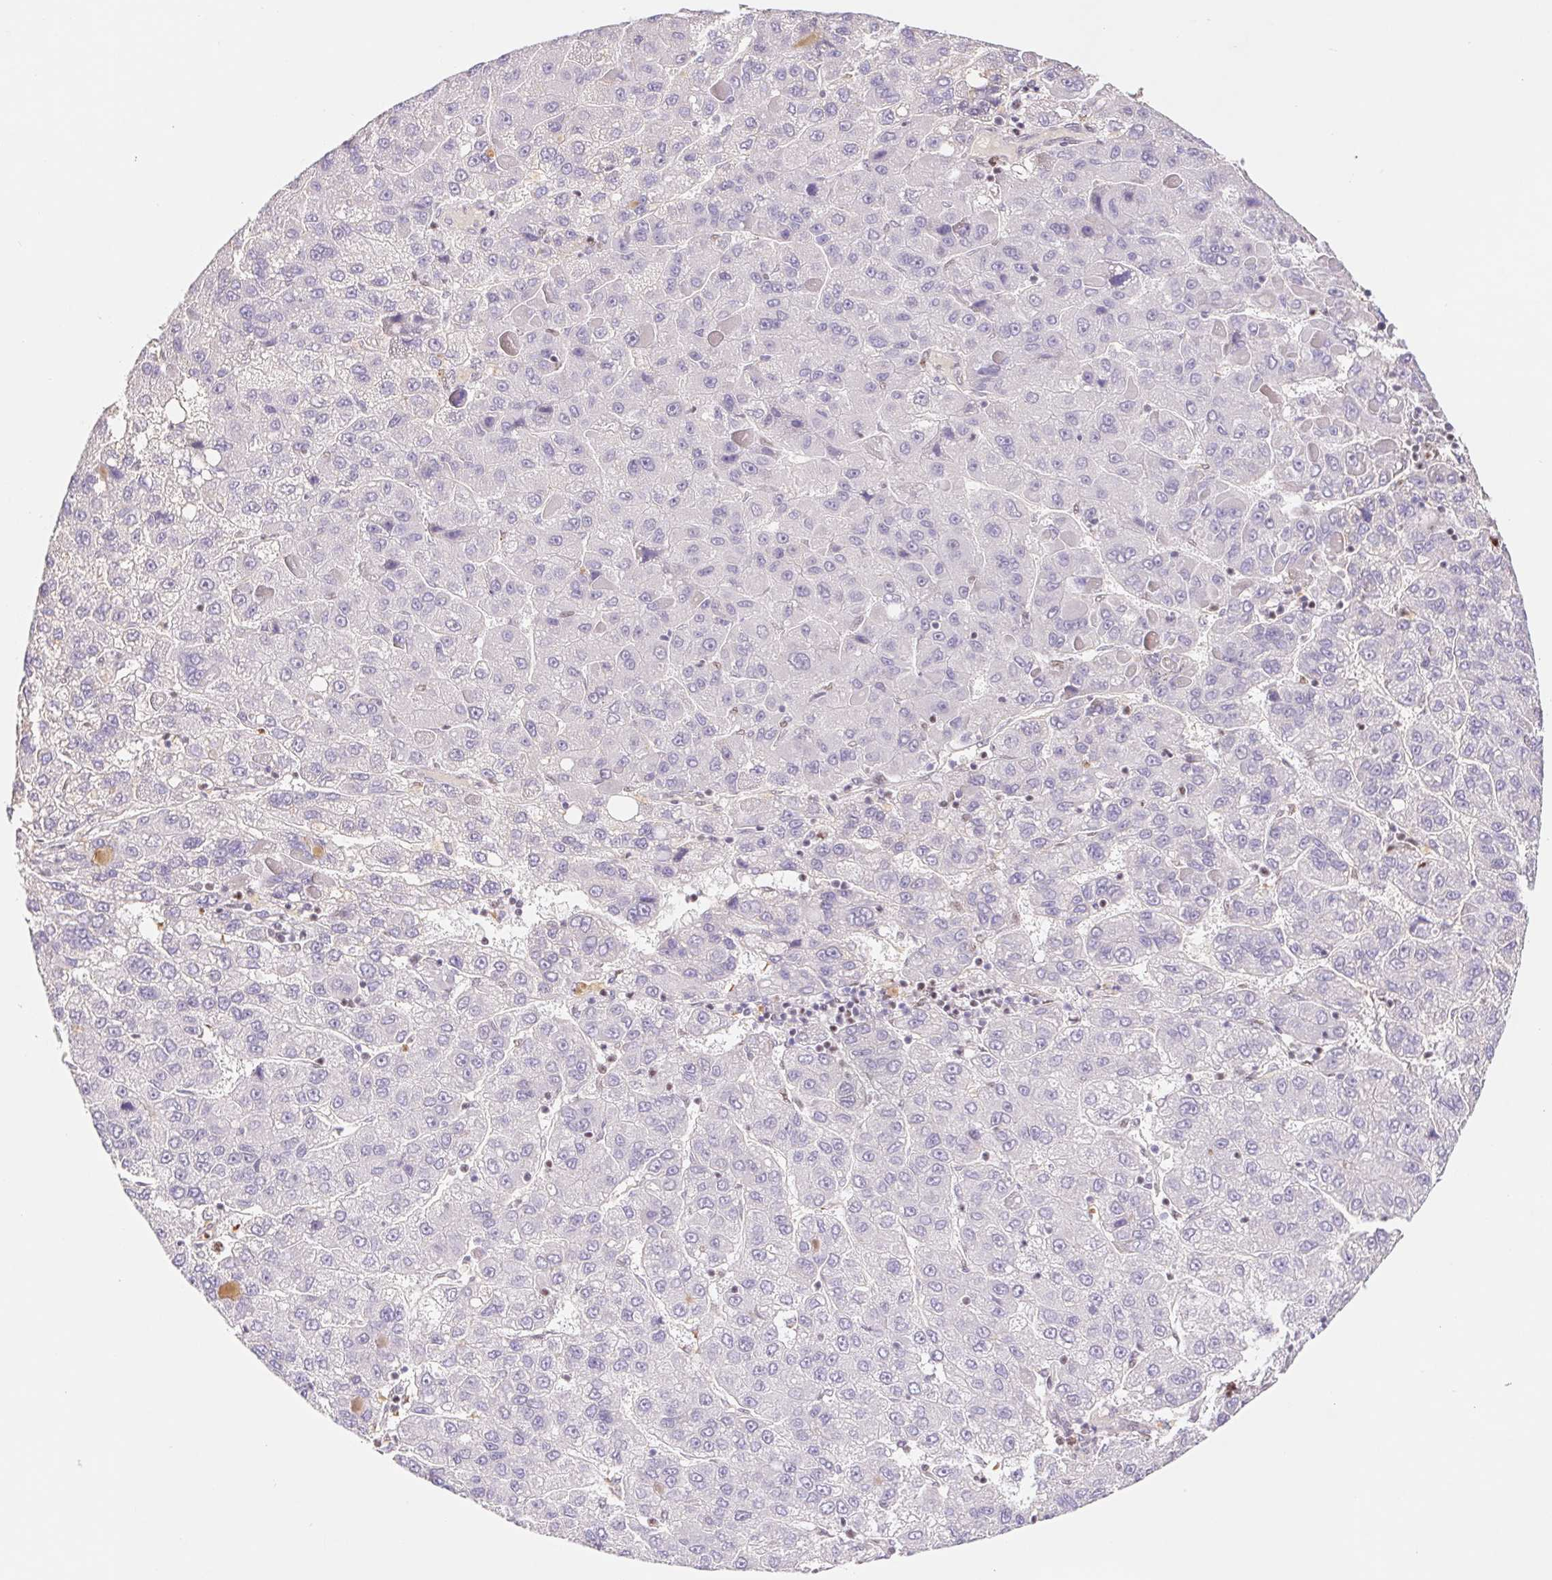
{"staining": {"intensity": "negative", "quantity": "none", "location": "none"}, "tissue": "liver cancer", "cell_type": "Tumor cells", "image_type": "cancer", "snomed": [{"axis": "morphology", "description": "Carcinoma, Hepatocellular, NOS"}, {"axis": "topography", "description": "Liver"}], "caption": "Micrograph shows no protein staining in tumor cells of liver cancer (hepatocellular carcinoma) tissue.", "gene": "TRERF1", "patient": {"sex": "female", "age": 82}}